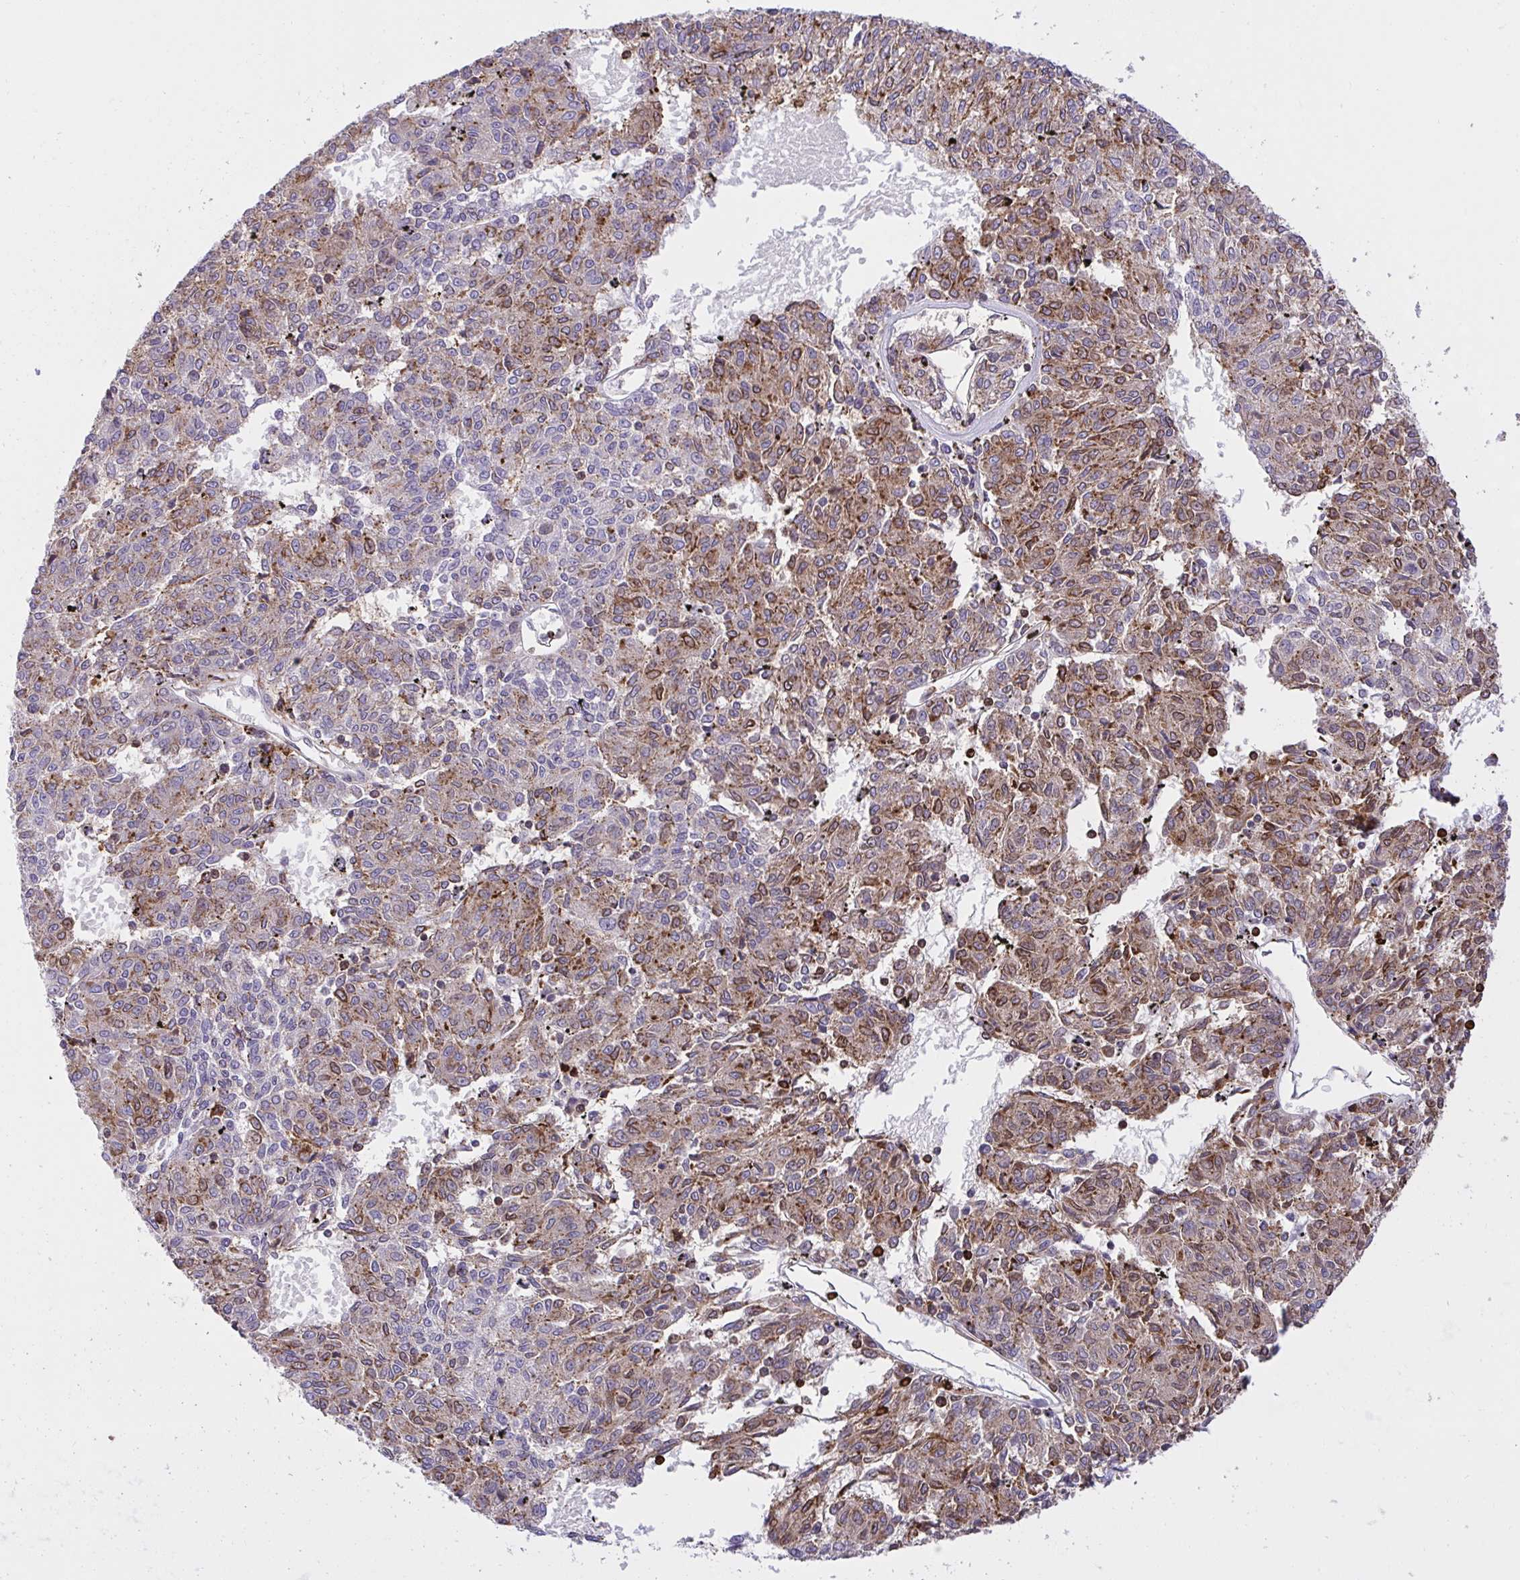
{"staining": {"intensity": "weak", "quantity": ">75%", "location": "cytoplasmic/membranous"}, "tissue": "melanoma", "cell_type": "Tumor cells", "image_type": "cancer", "snomed": [{"axis": "morphology", "description": "Malignant melanoma, NOS"}, {"axis": "topography", "description": "Skin"}], "caption": "This is a histology image of immunohistochemistry (IHC) staining of malignant melanoma, which shows weak expression in the cytoplasmic/membranous of tumor cells.", "gene": "ERI1", "patient": {"sex": "female", "age": 72}}